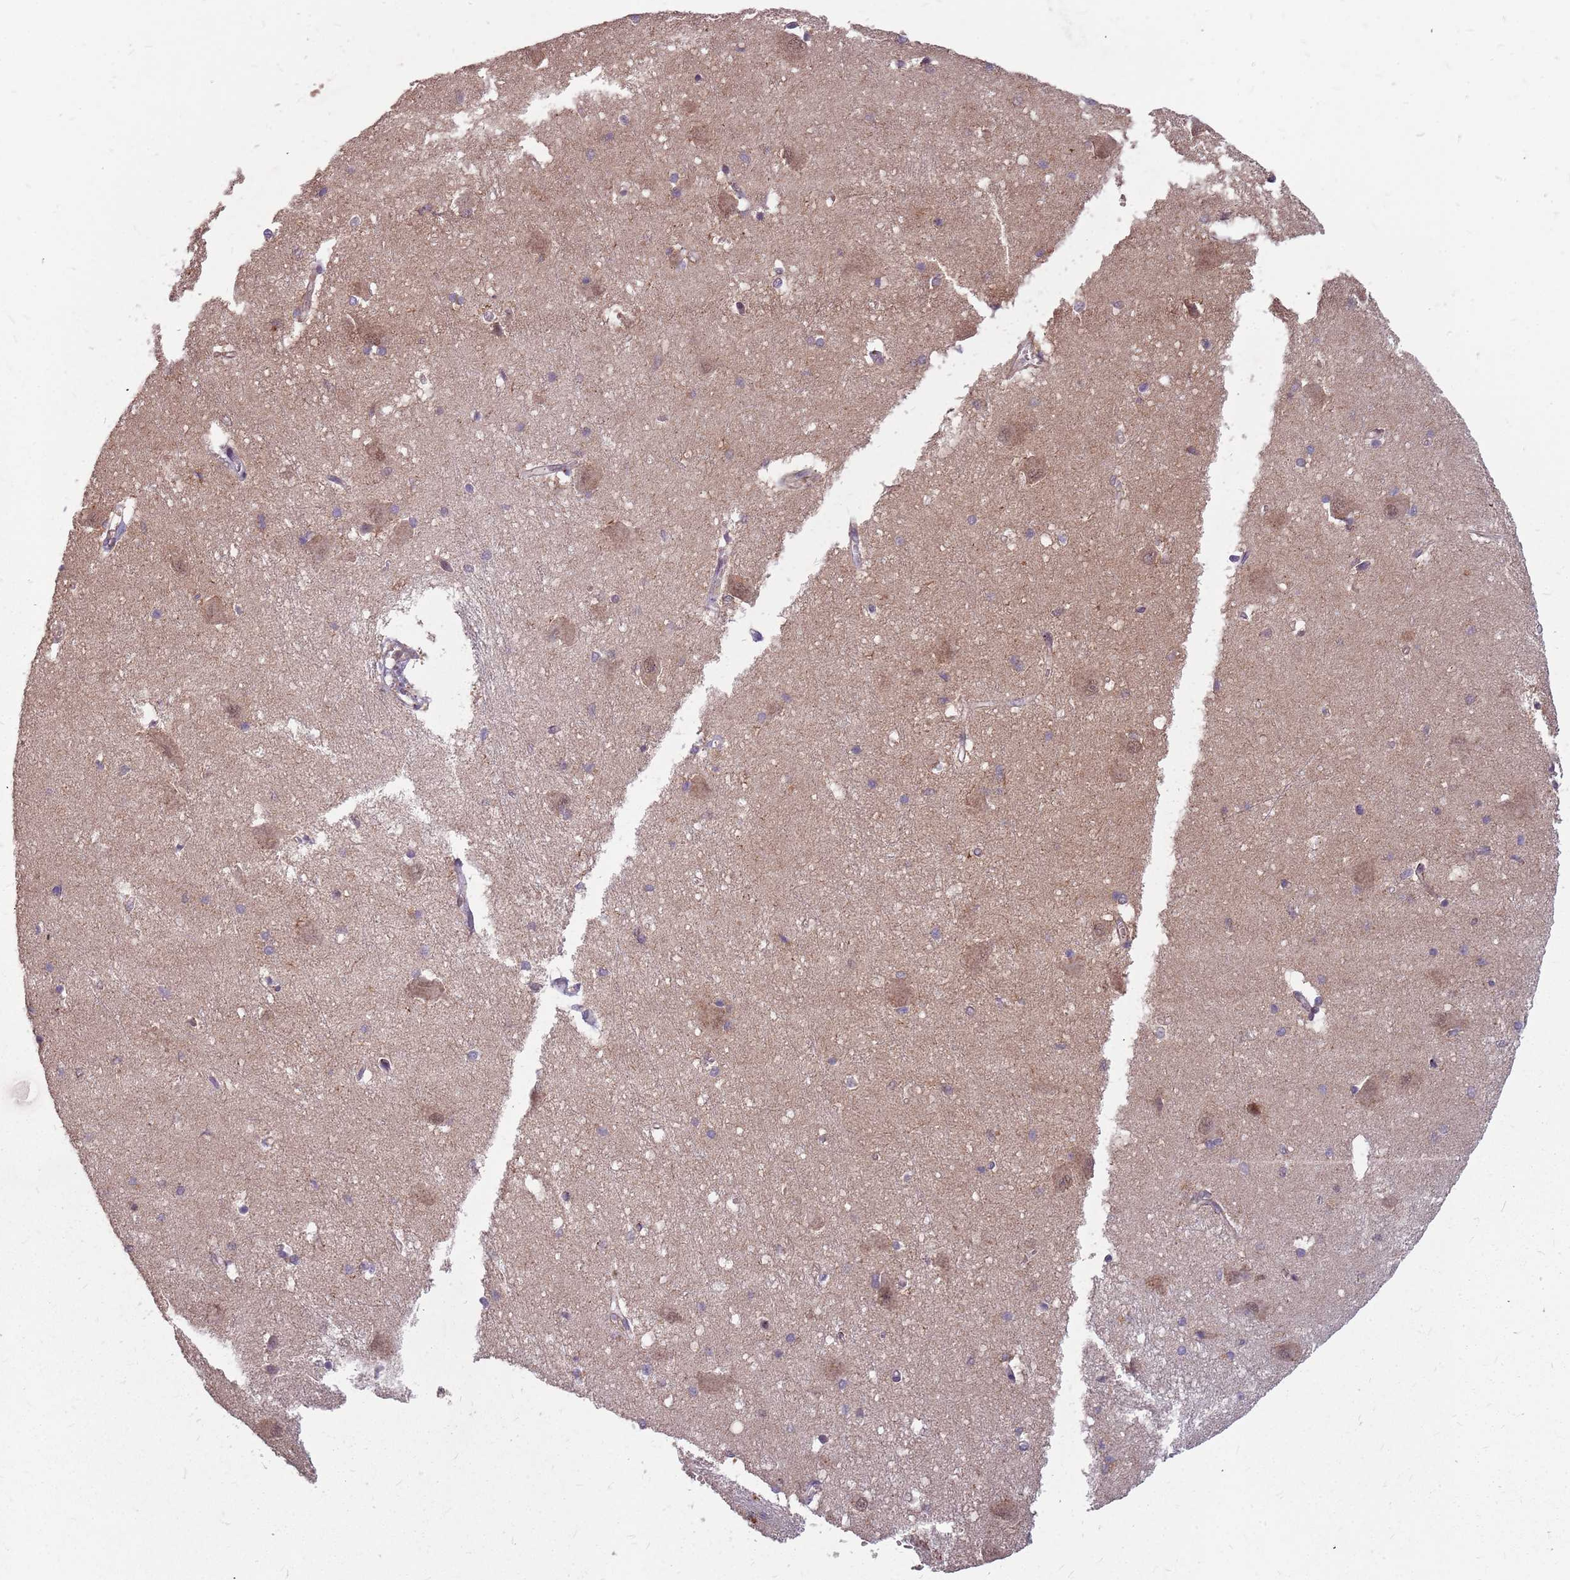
{"staining": {"intensity": "negative", "quantity": "none", "location": "none"}, "tissue": "caudate", "cell_type": "Glial cells", "image_type": "normal", "snomed": [{"axis": "morphology", "description": "Normal tissue, NOS"}, {"axis": "topography", "description": "Lateral ventricle wall"}], "caption": "This is an immunohistochemistry (IHC) histopathology image of benign human caudate. There is no staining in glial cells.", "gene": "NME4", "patient": {"sex": "male", "age": 37}}